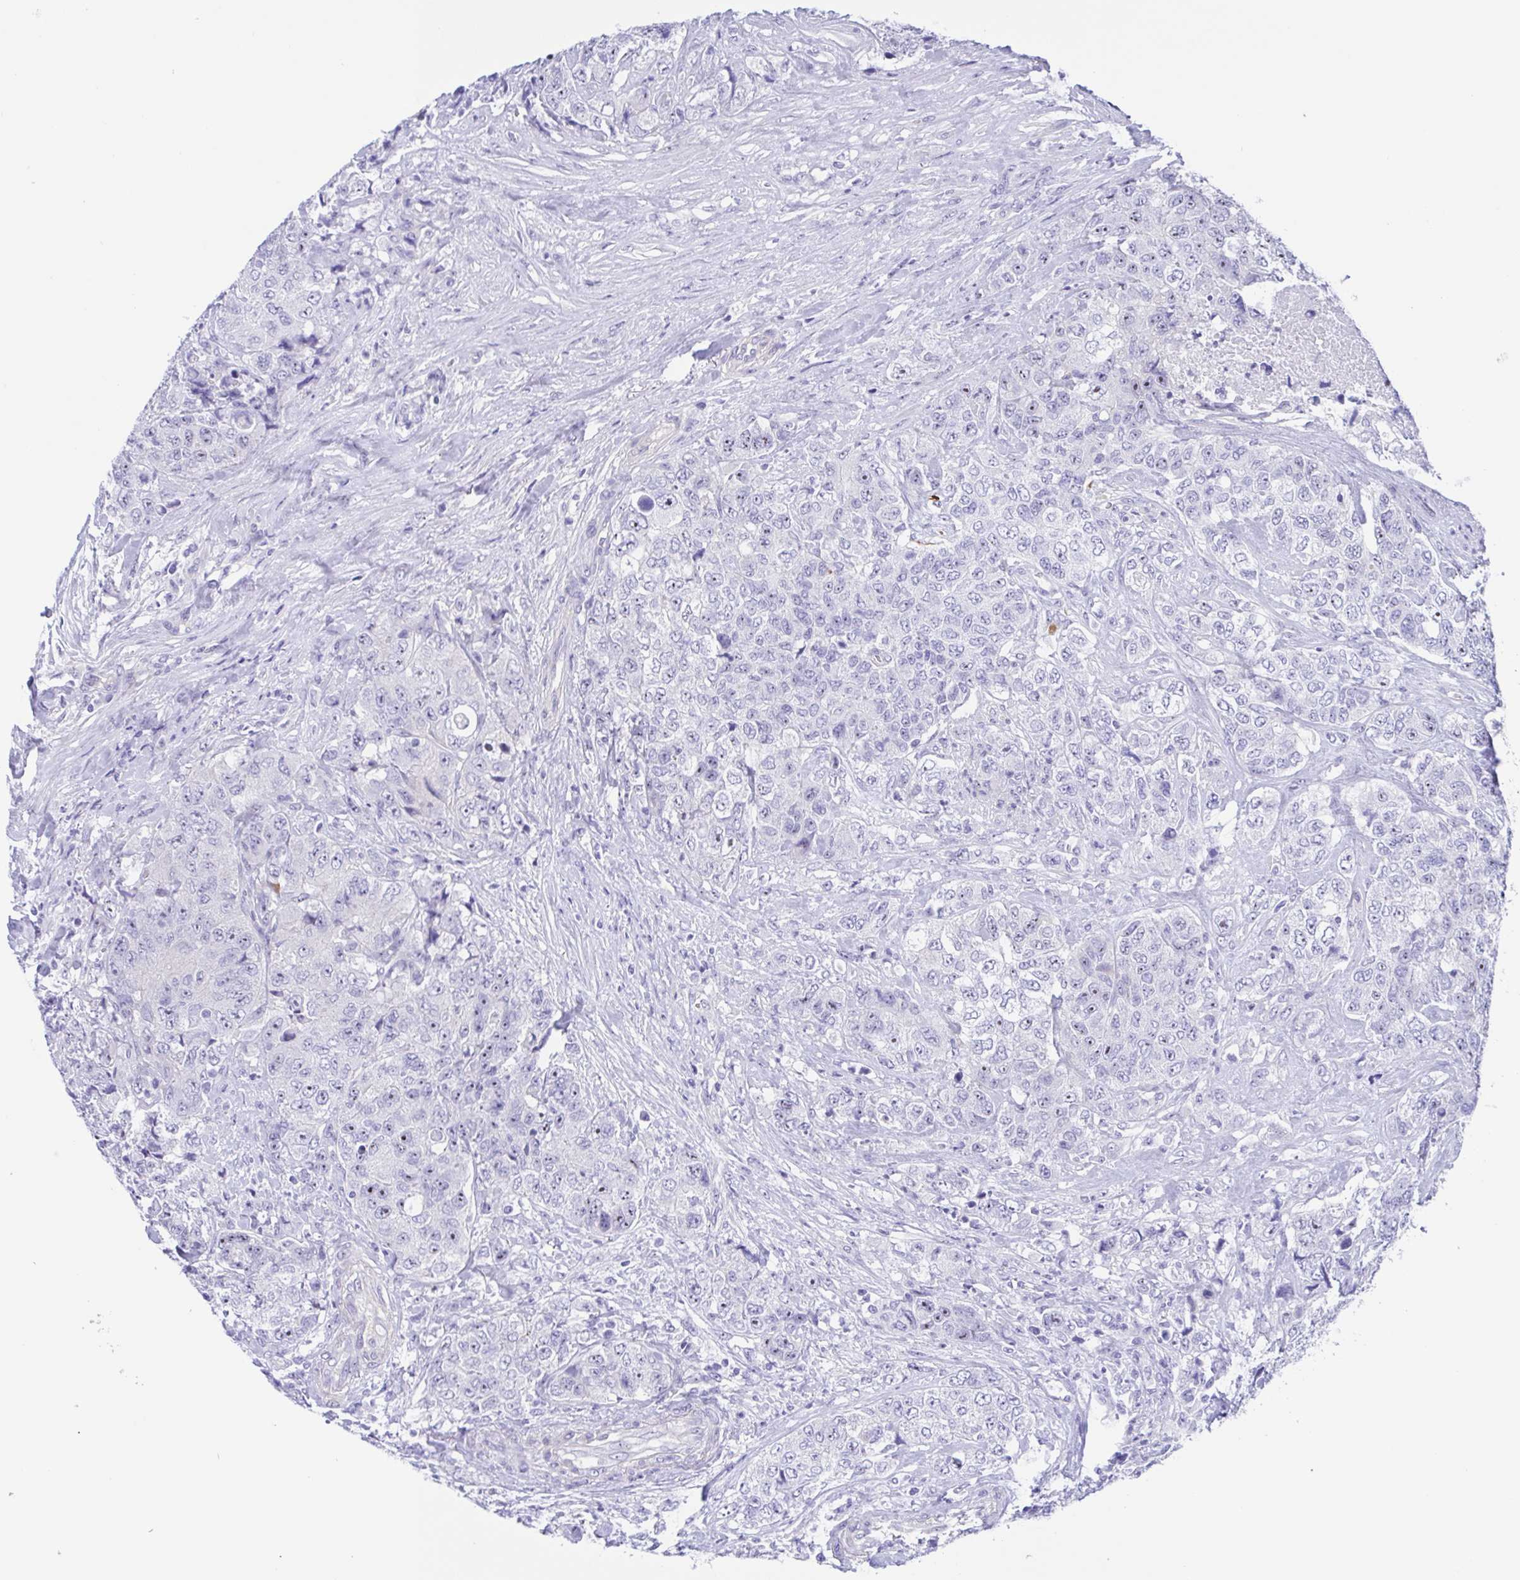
{"staining": {"intensity": "weak", "quantity": "<25%", "location": "nuclear"}, "tissue": "urothelial cancer", "cell_type": "Tumor cells", "image_type": "cancer", "snomed": [{"axis": "morphology", "description": "Urothelial carcinoma, High grade"}, {"axis": "topography", "description": "Urinary bladder"}], "caption": "Urothelial cancer was stained to show a protein in brown. There is no significant positivity in tumor cells.", "gene": "MUCL3", "patient": {"sex": "female", "age": 78}}